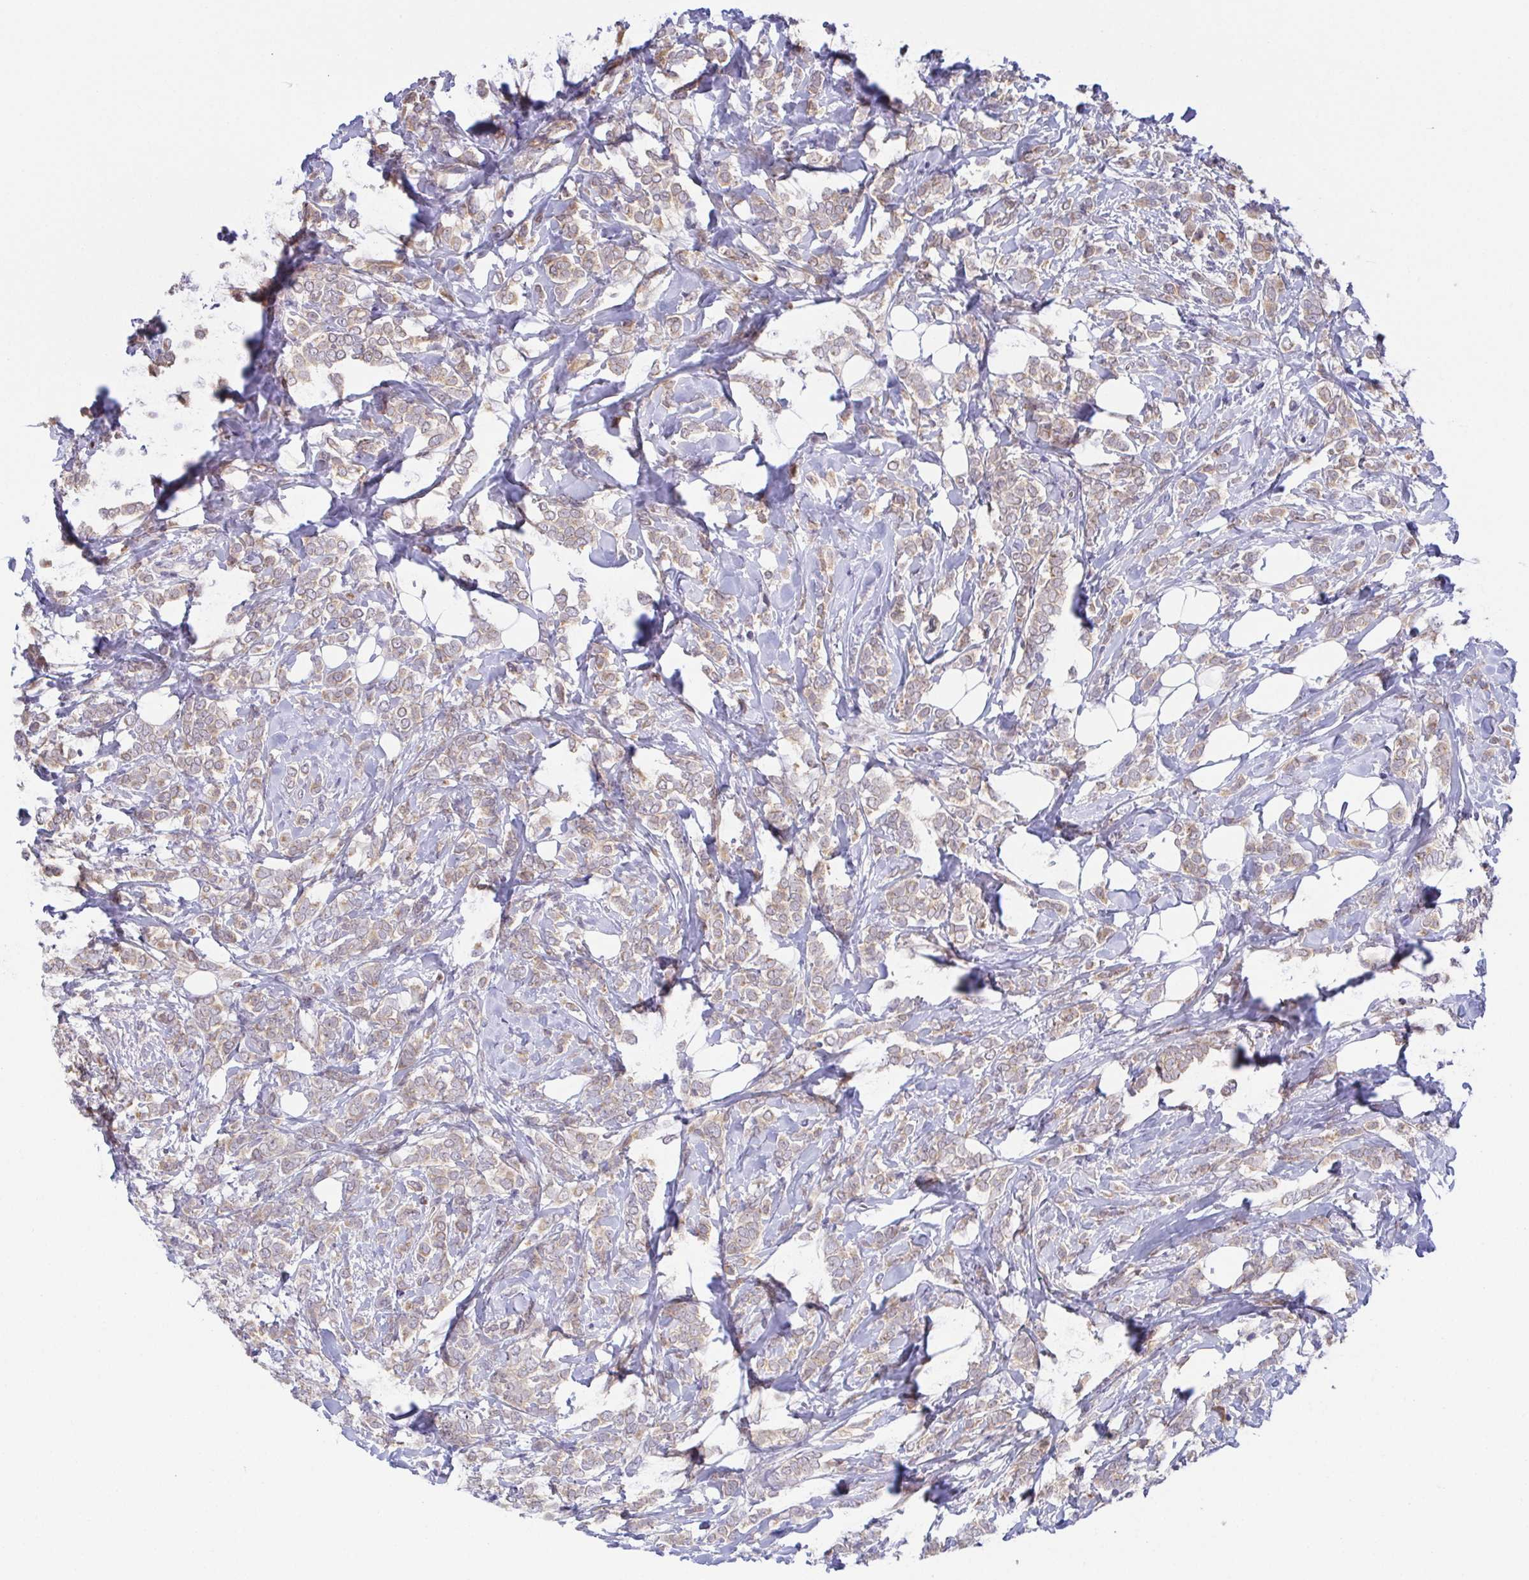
{"staining": {"intensity": "moderate", "quantity": "25%-75%", "location": "cytoplasmic/membranous"}, "tissue": "breast cancer", "cell_type": "Tumor cells", "image_type": "cancer", "snomed": [{"axis": "morphology", "description": "Lobular carcinoma"}, {"axis": "topography", "description": "Breast"}], "caption": "This histopathology image displays immunohistochemistry (IHC) staining of breast lobular carcinoma, with medium moderate cytoplasmic/membranous staining in approximately 25%-75% of tumor cells.", "gene": "BCL2L1", "patient": {"sex": "female", "age": 49}}